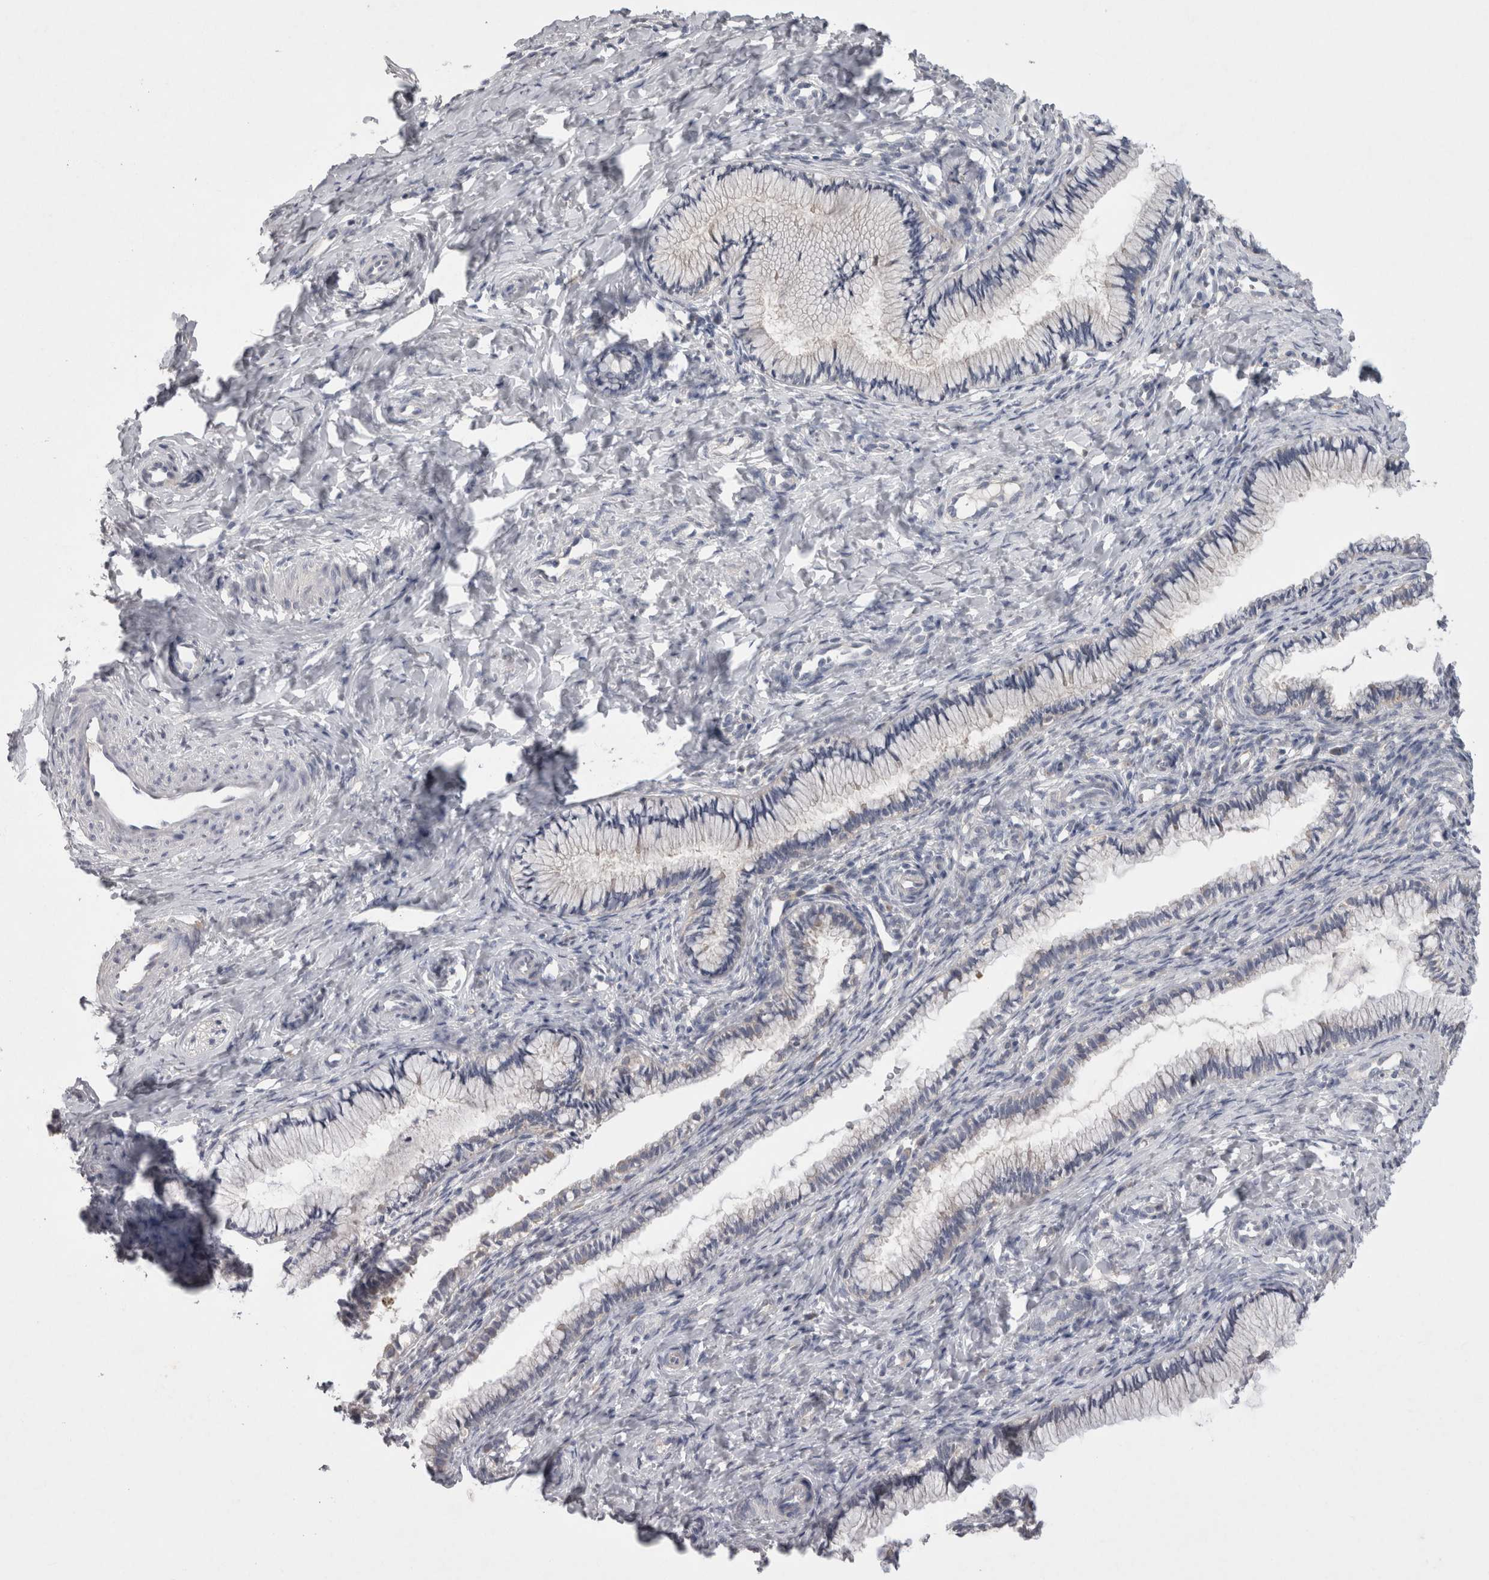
{"staining": {"intensity": "negative", "quantity": "none", "location": "none"}, "tissue": "cervix", "cell_type": "Glandular cells", "image_type": "normal", "snomed": [{"axis": "morphology", "description": "Normal tissue, NOS"}, {"axis": "topography", "description": "Cervix"}], "caption": "Immunohistochemistry (IHC) photomicrograph of benign cervix: human cervix stained with DAB (3,3'-diaminobenzidine) demonstrates no significant protein staining in glandular cells.", "gene": "LRRC40", "patient": {"sex": "female", "age": 27}}